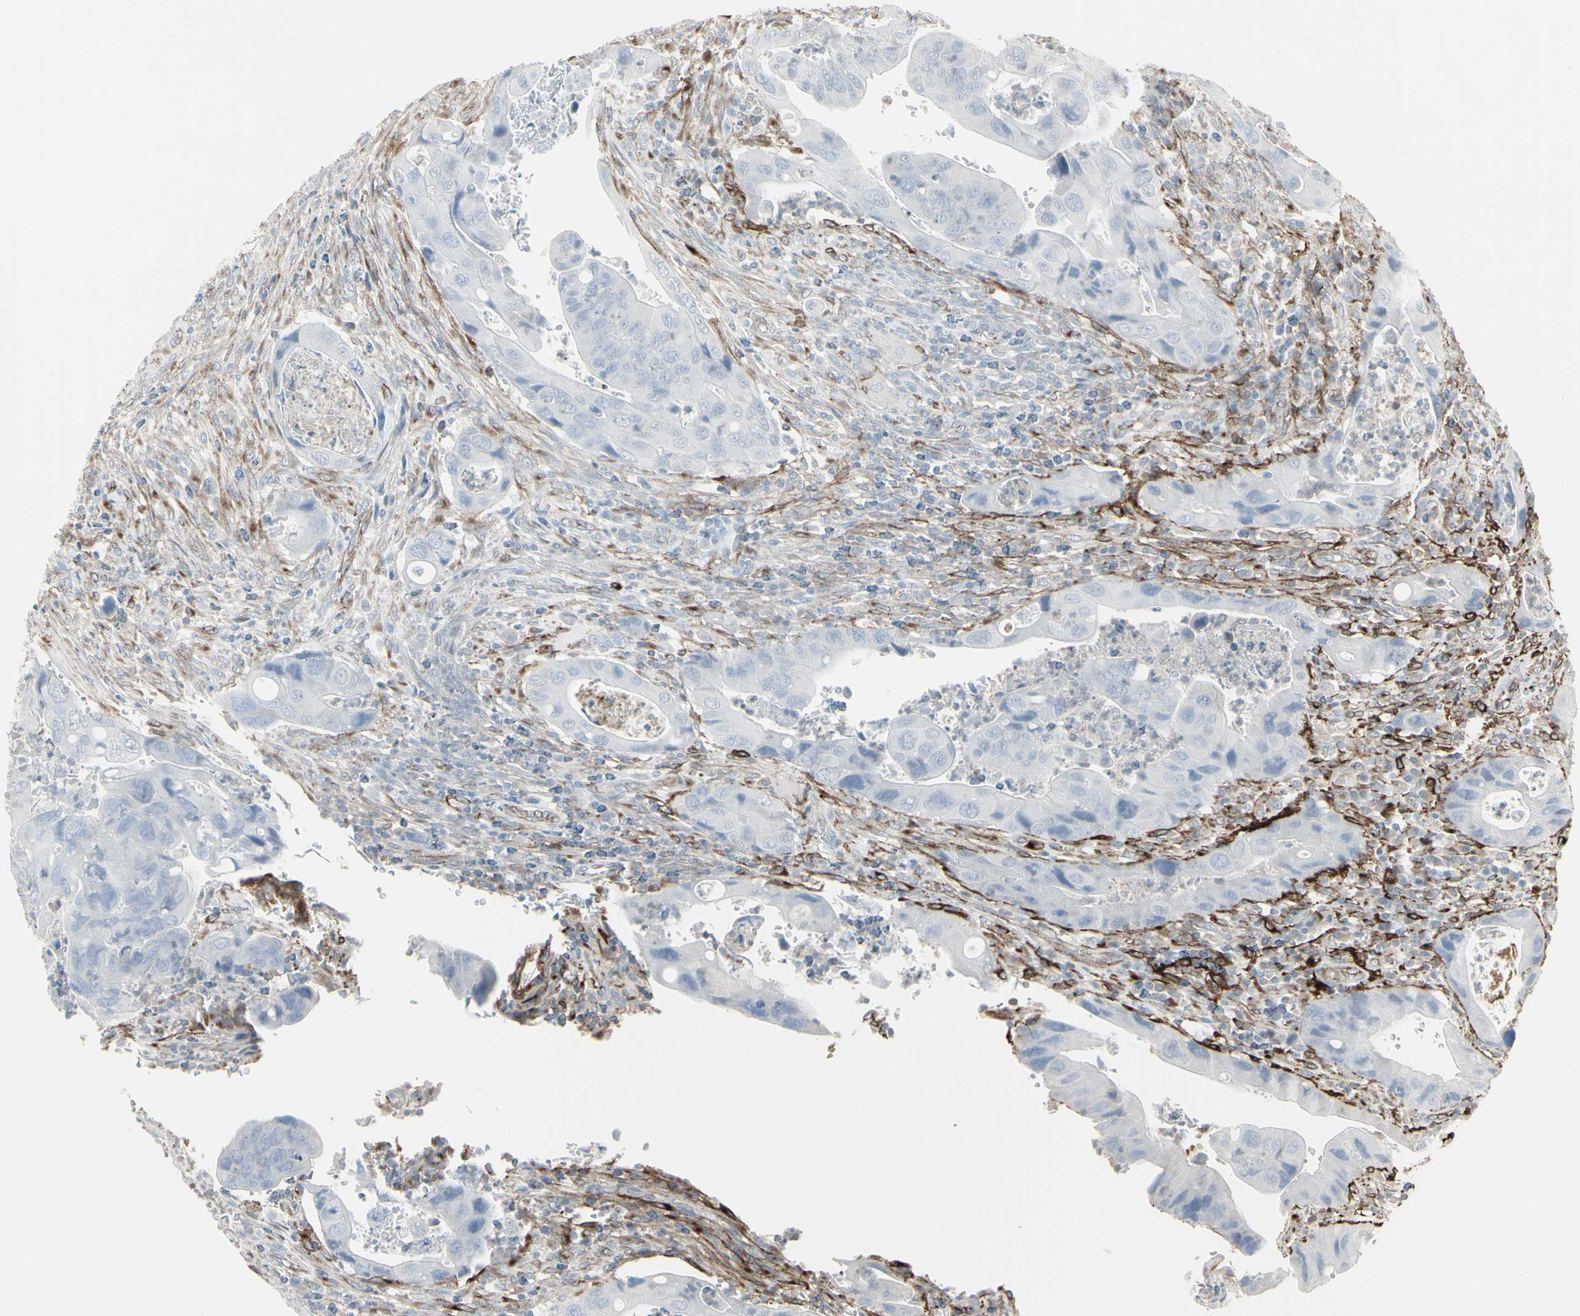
{"staining": {"intensity": "negative", "quantity": "none", "location": "none"}, "tissue": "colorectal cancer", "cell_type": "Tumor cells", "image_type": "cancer", "snomed": [{"axis": "morphology", "description": "Adenocarcinoma, NOS"}, {"axis": "topography", "description": "Rectum"}], "caption": "Photomicrograph shows no protein staining in tumor cells of colorectal adenocarcinoma tissue.", "gene": "GJA1", "patient": {"sex": "female", "age": 57}}